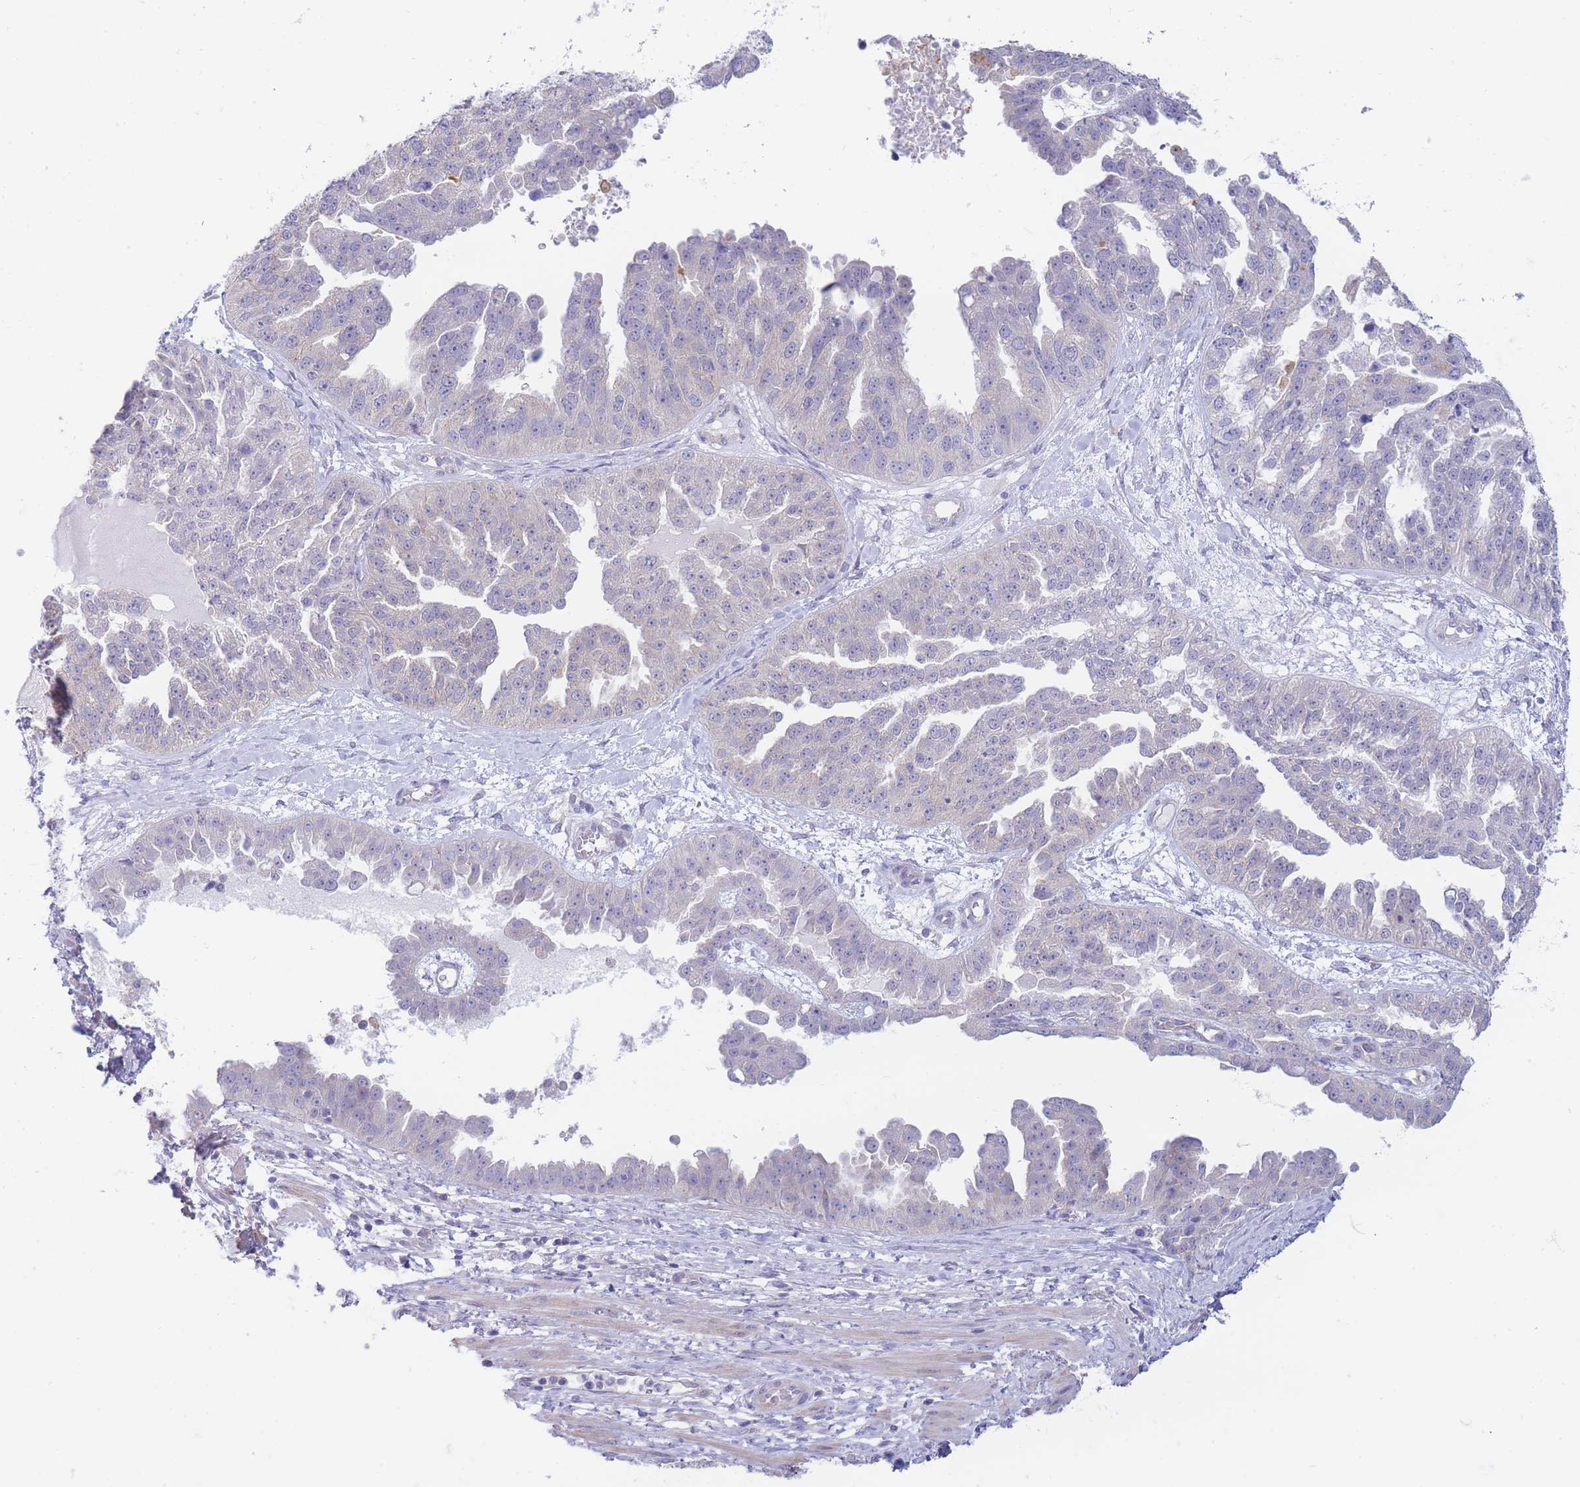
{"staining": {"intensity": "negative", "quantity": "none", "location": "none"}, "tissue": "ovarian cancer", "cell_type": "Tumor cells", "image_type": "cancer", "snomed": [{"axis": "morphology", "description": "Cystadenocarcinoma, serous, NOS"}, {"axis": "topography", "description": "Ovary"}], "caption": "High magnification brightfield microscopy of ovarian serous cystadenocarcinoma stained with DAB (3,3'-diaminobenzidine) (brown) and counterstained with hematoxylin (blue): tumor cells show no significant positivity.", "gene": "SUGT1", "patient": {"sex": "female", "age": 58}}